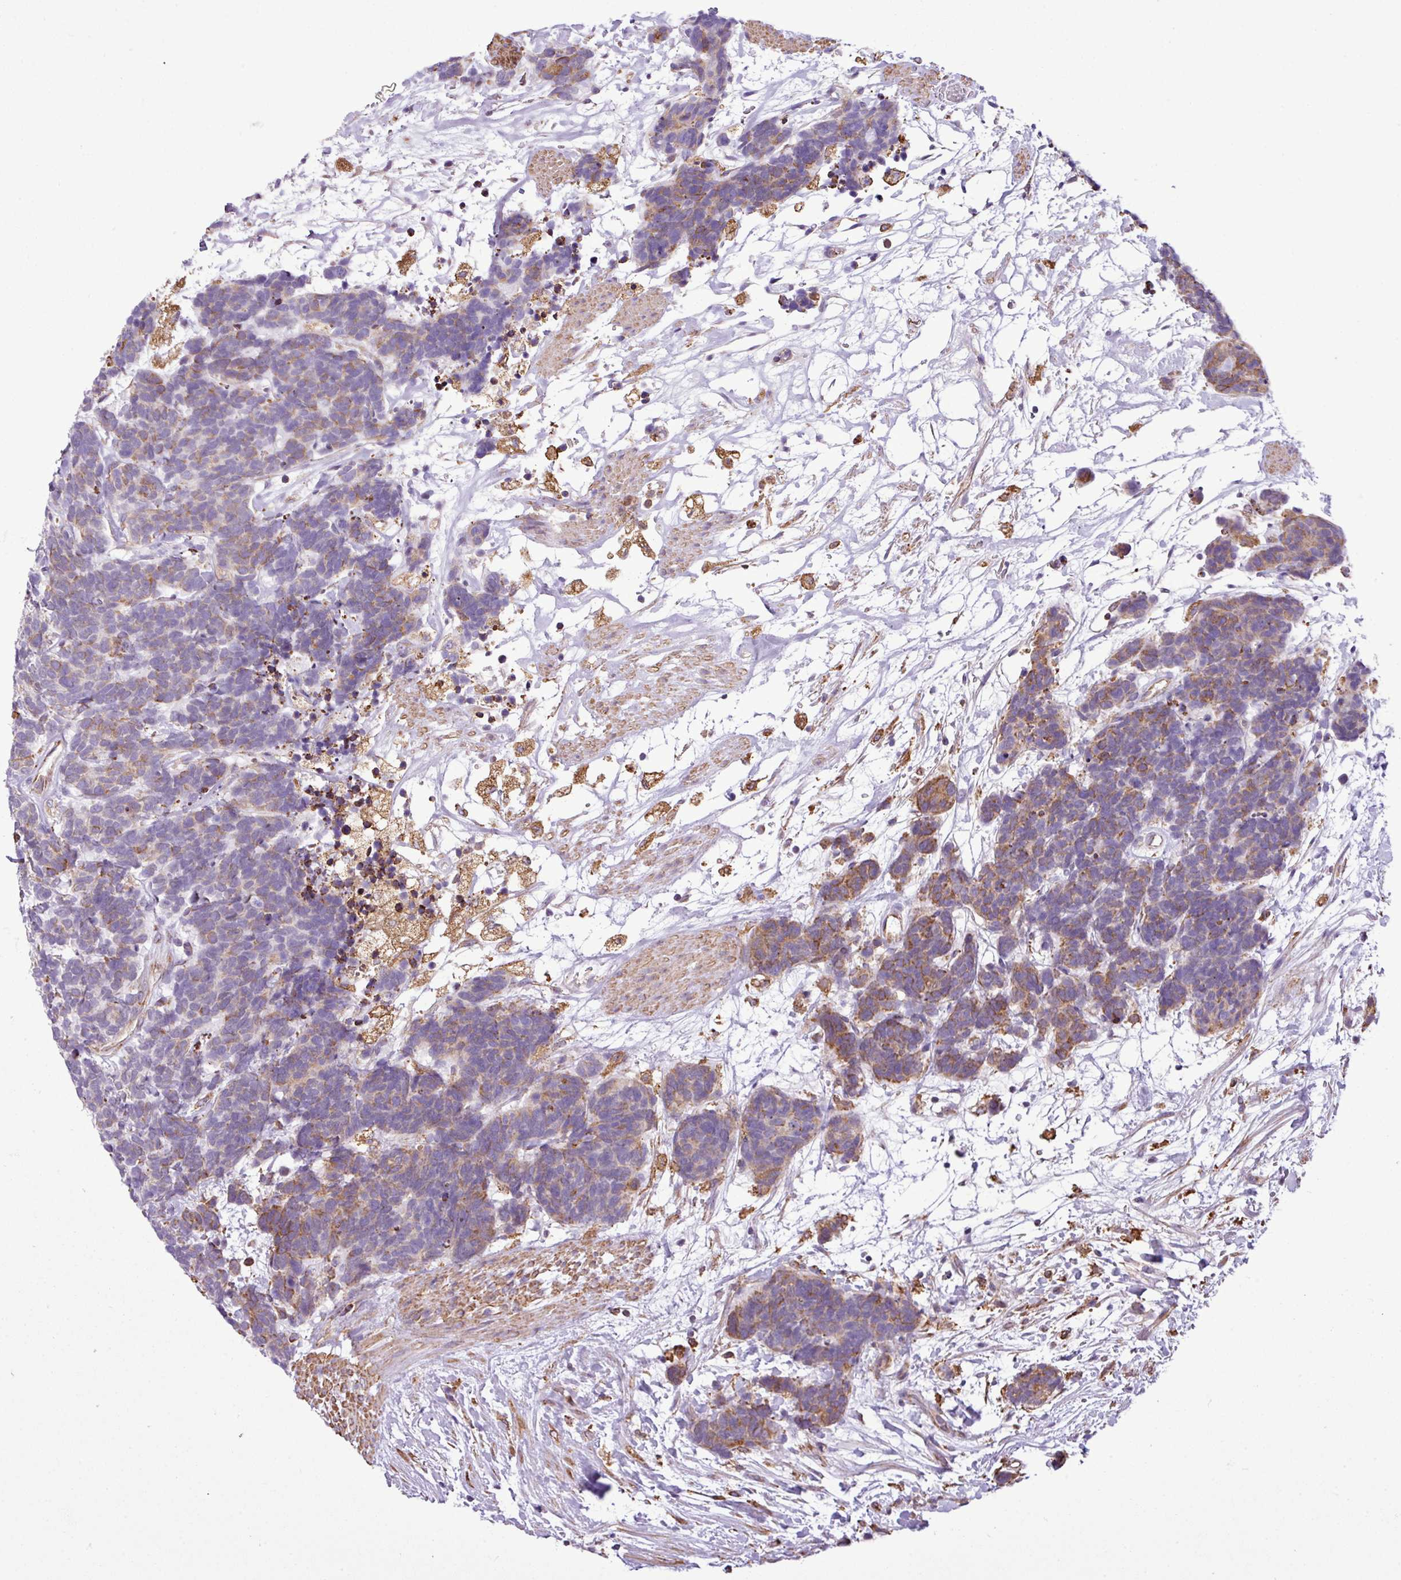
{"staining": {"intensity": "moderate", "quantity": "<25%", "location": "cytoplasmic/membranous"}, "tissue": "carcinoid", "cell_type": "Tumor cells", "image_type": "cancer", "snomed": [{"axis": "morphology", "description": "Carcinoma, NOS"}, {"axis": "morphology", "description": "Carcinoid, malignant, NOS"}, {"axis": "topography", "description": "Prostate"}], "caption": "Tumor cells exhibit moderate cytoplasmic/membranous positivity in approximately <25% of cells in malignant carcinoid. The staining was performed using DAB (3,3'-diaminobenzidine), with brown indicating positive protein expression. Nuclei are stained blue with hematoxylin.", "gene": "ZSCAN5A", "patient": {"sex": "male", "age": 57}}